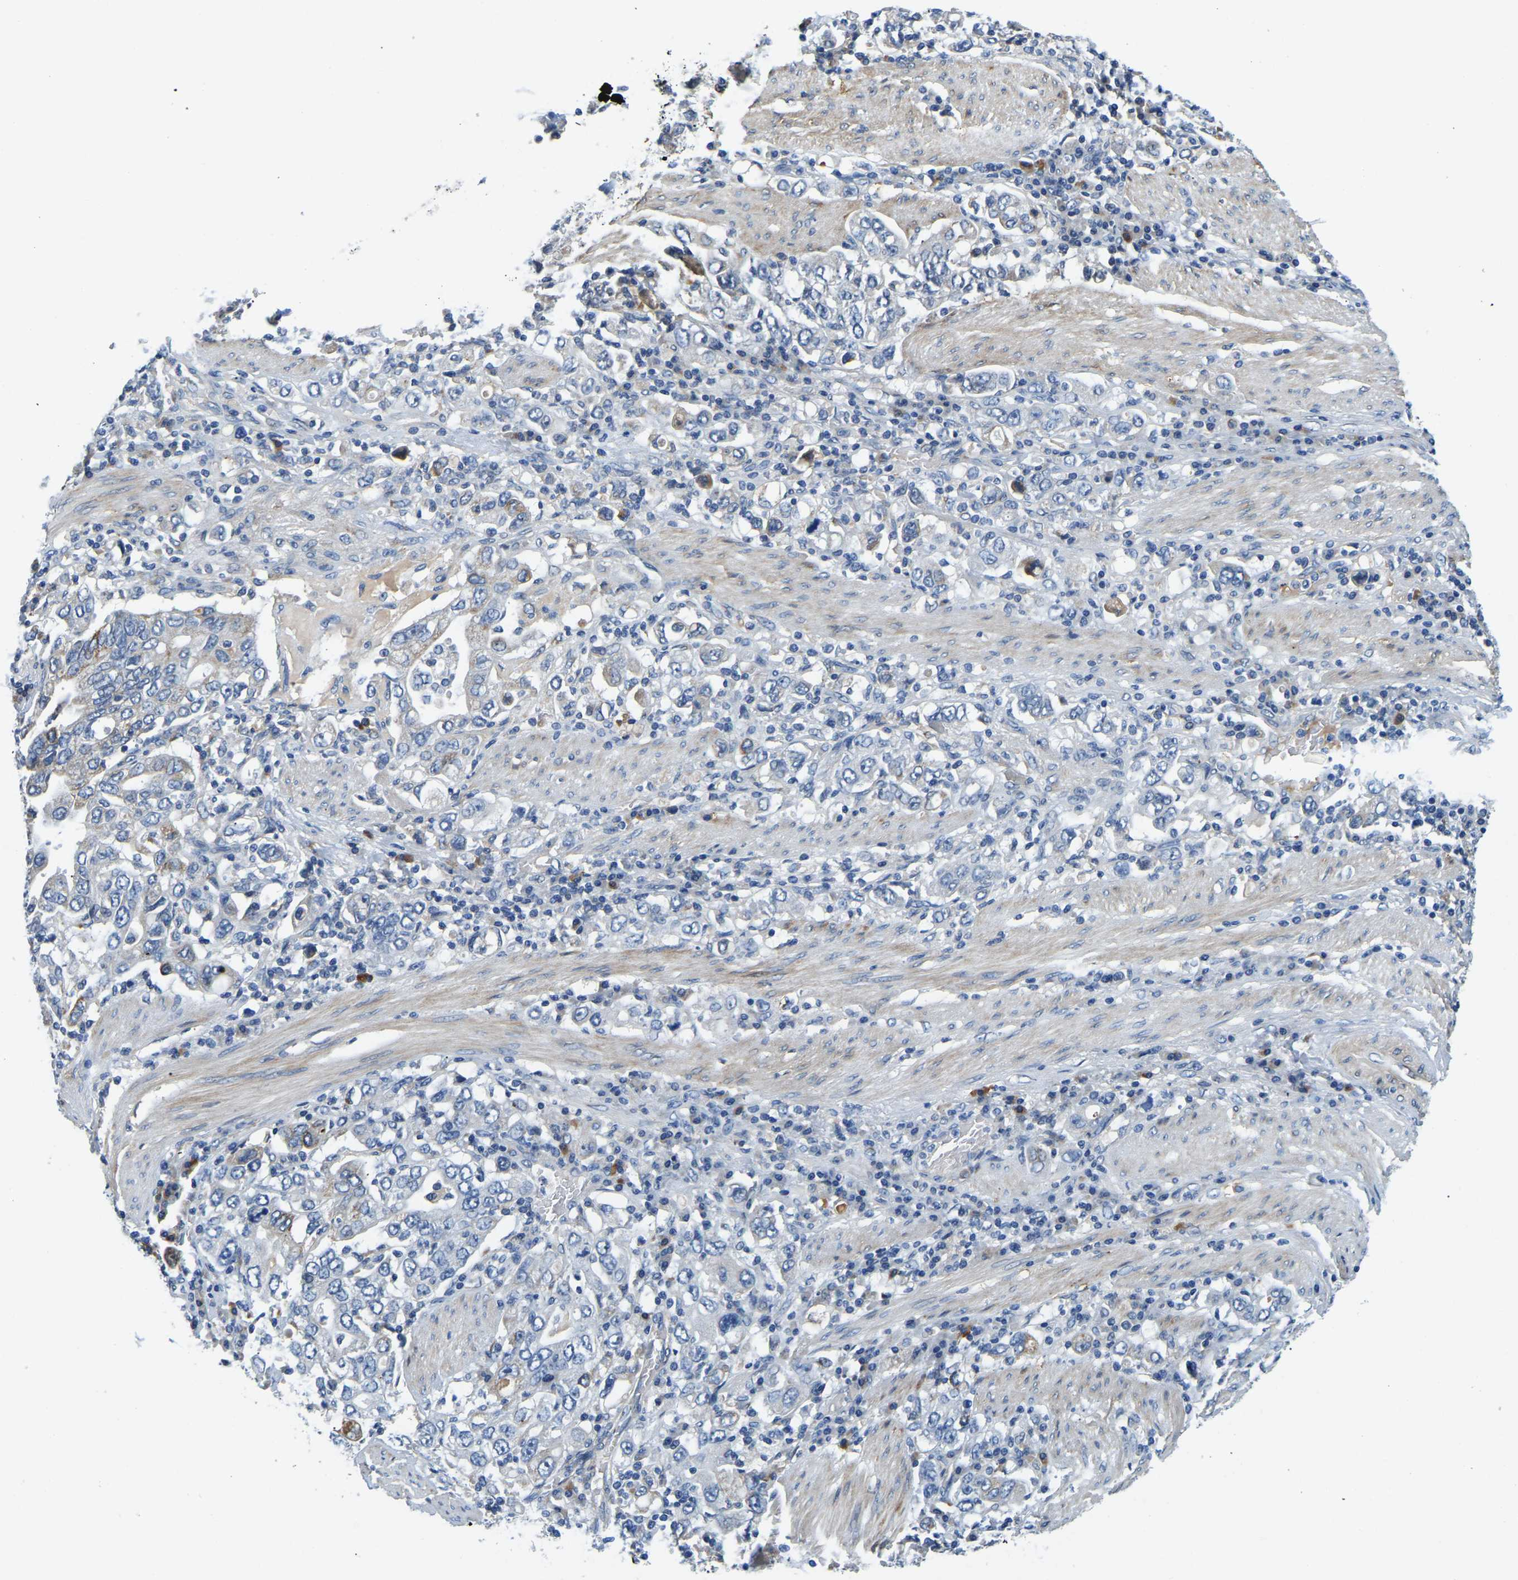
{"staining": {"intensity": "negative", "quantity": "none", "location": "none"}, "tissue": "stomach cancer", "cell_type": "Tumor cells", "image_type": "cancer", "snomed": [{"axis": "morphology", "description": "Adenocarcinoma, NOS"}, {"axis": "topography", "description": "Stomach, upper"}], "caption": "This histopathology image is of adenocarcinoma (stomach) stained with immunohistochemistry (IHC) to label a protein in brown with the nuclei are counter-stained blue. There is no staining in tumor cells. Nuclei are stained in blue.", "gene": "LIAS", "patient": {"sex": "male", "age": 62}}